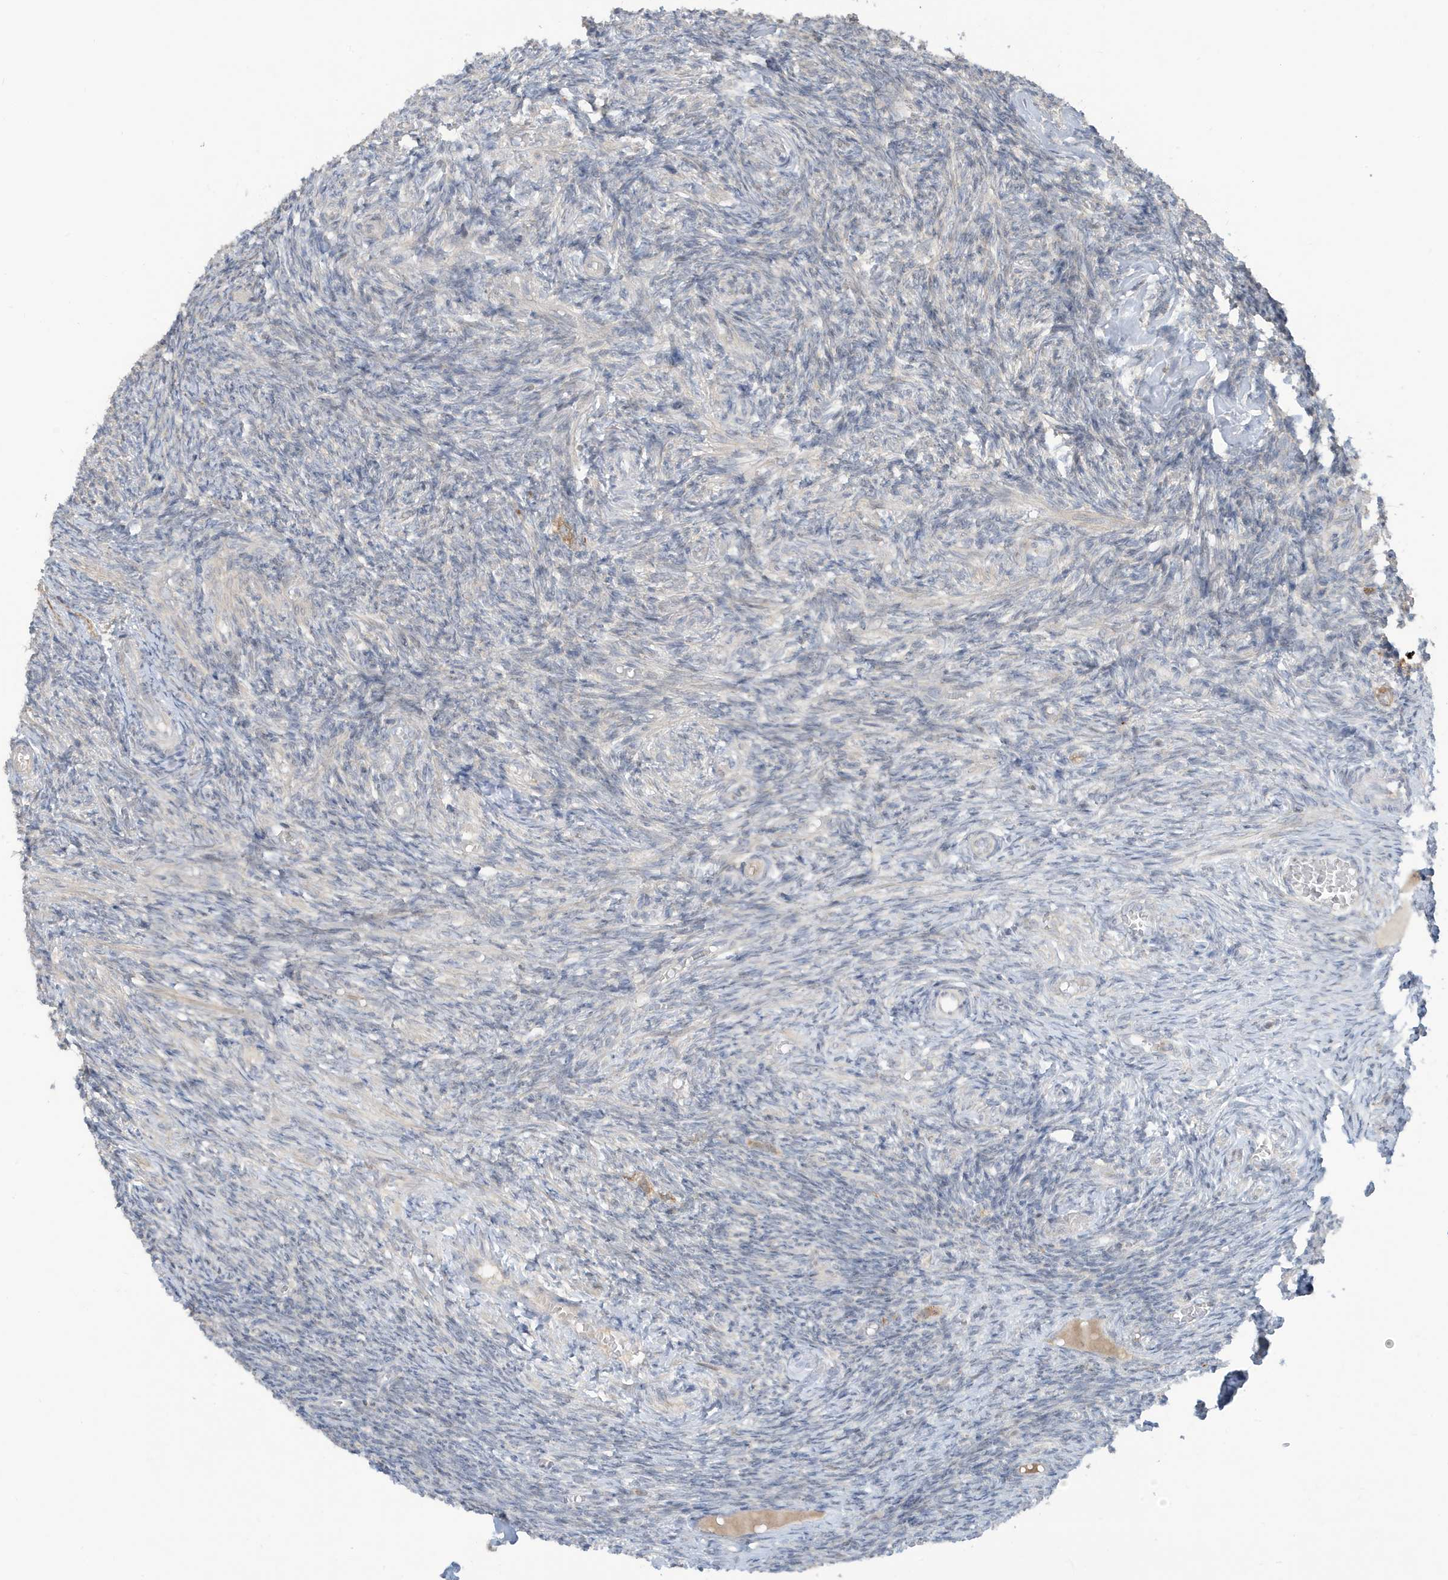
{"staining": {"intensity": "negative", "quantity": "none", "location": "none"}, "tissue": "ovary", "cell_type": "Ovarian stroma cells", "image_type": "normal", "snomed": [{"axis": "morphology", "description": "Normal tissue, NOS"}, {"axis": "topography", "description": "Ovary"}], "caption": "Ovarian stroma cells show no significant expression in normal ovary.", "gene": "PRRT3", "patient": {"sex": "female", "age": 27}}